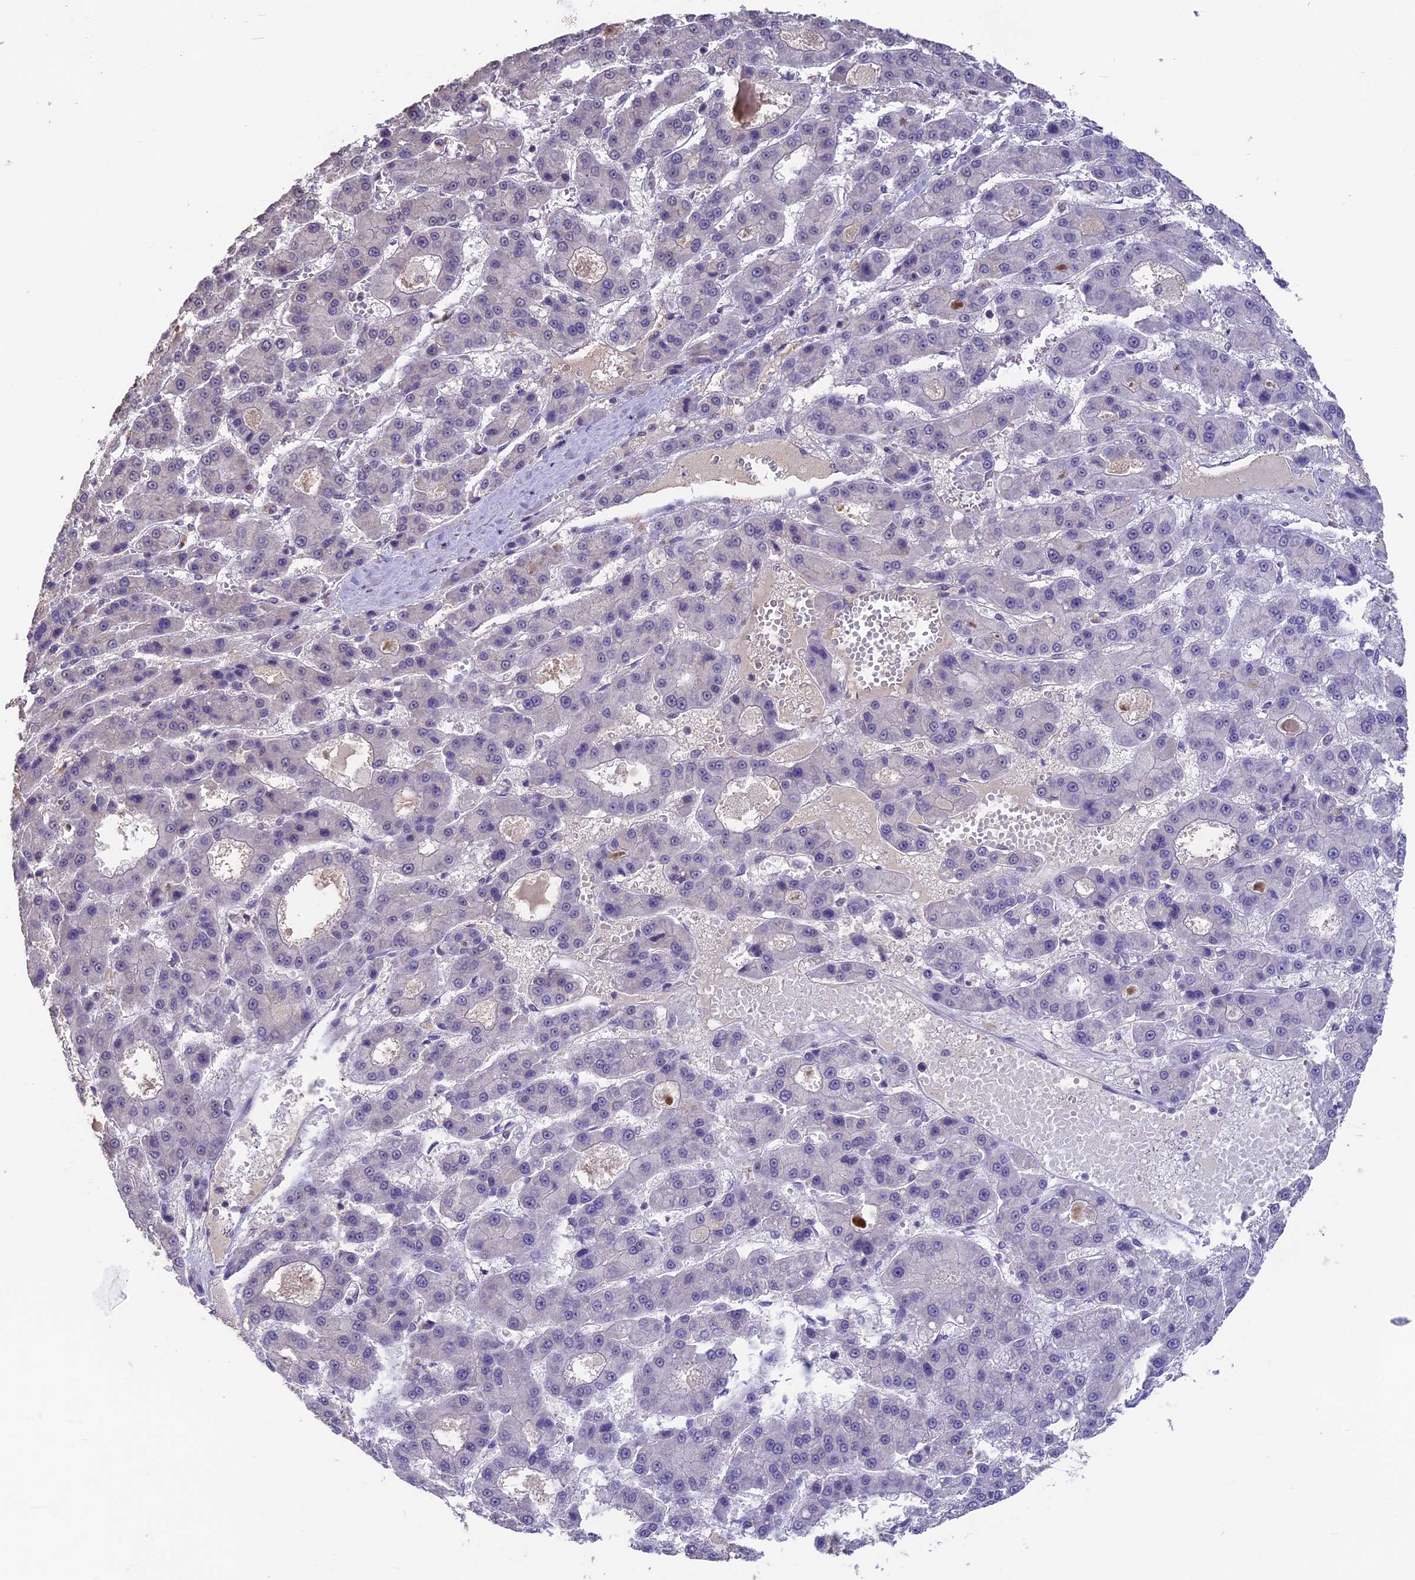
{"staining": {"intensity": "negative", "quantity": "none", "location": "none"}, "tissue": "liver cancer", "cell_type": "Tumor cells", "image_type": "cancer", "snomed": [{"axis": "morphology", "description": "Carcinoma, Hepatocellular, NOS"}, {"axis": "topography", "description": "Liver"}], "caption": "There is no significant staining in tumor cells of liver hepatocellular carcinoma.", "gene": "SETD2", "patient": {"sex": "male", "age": 70}}